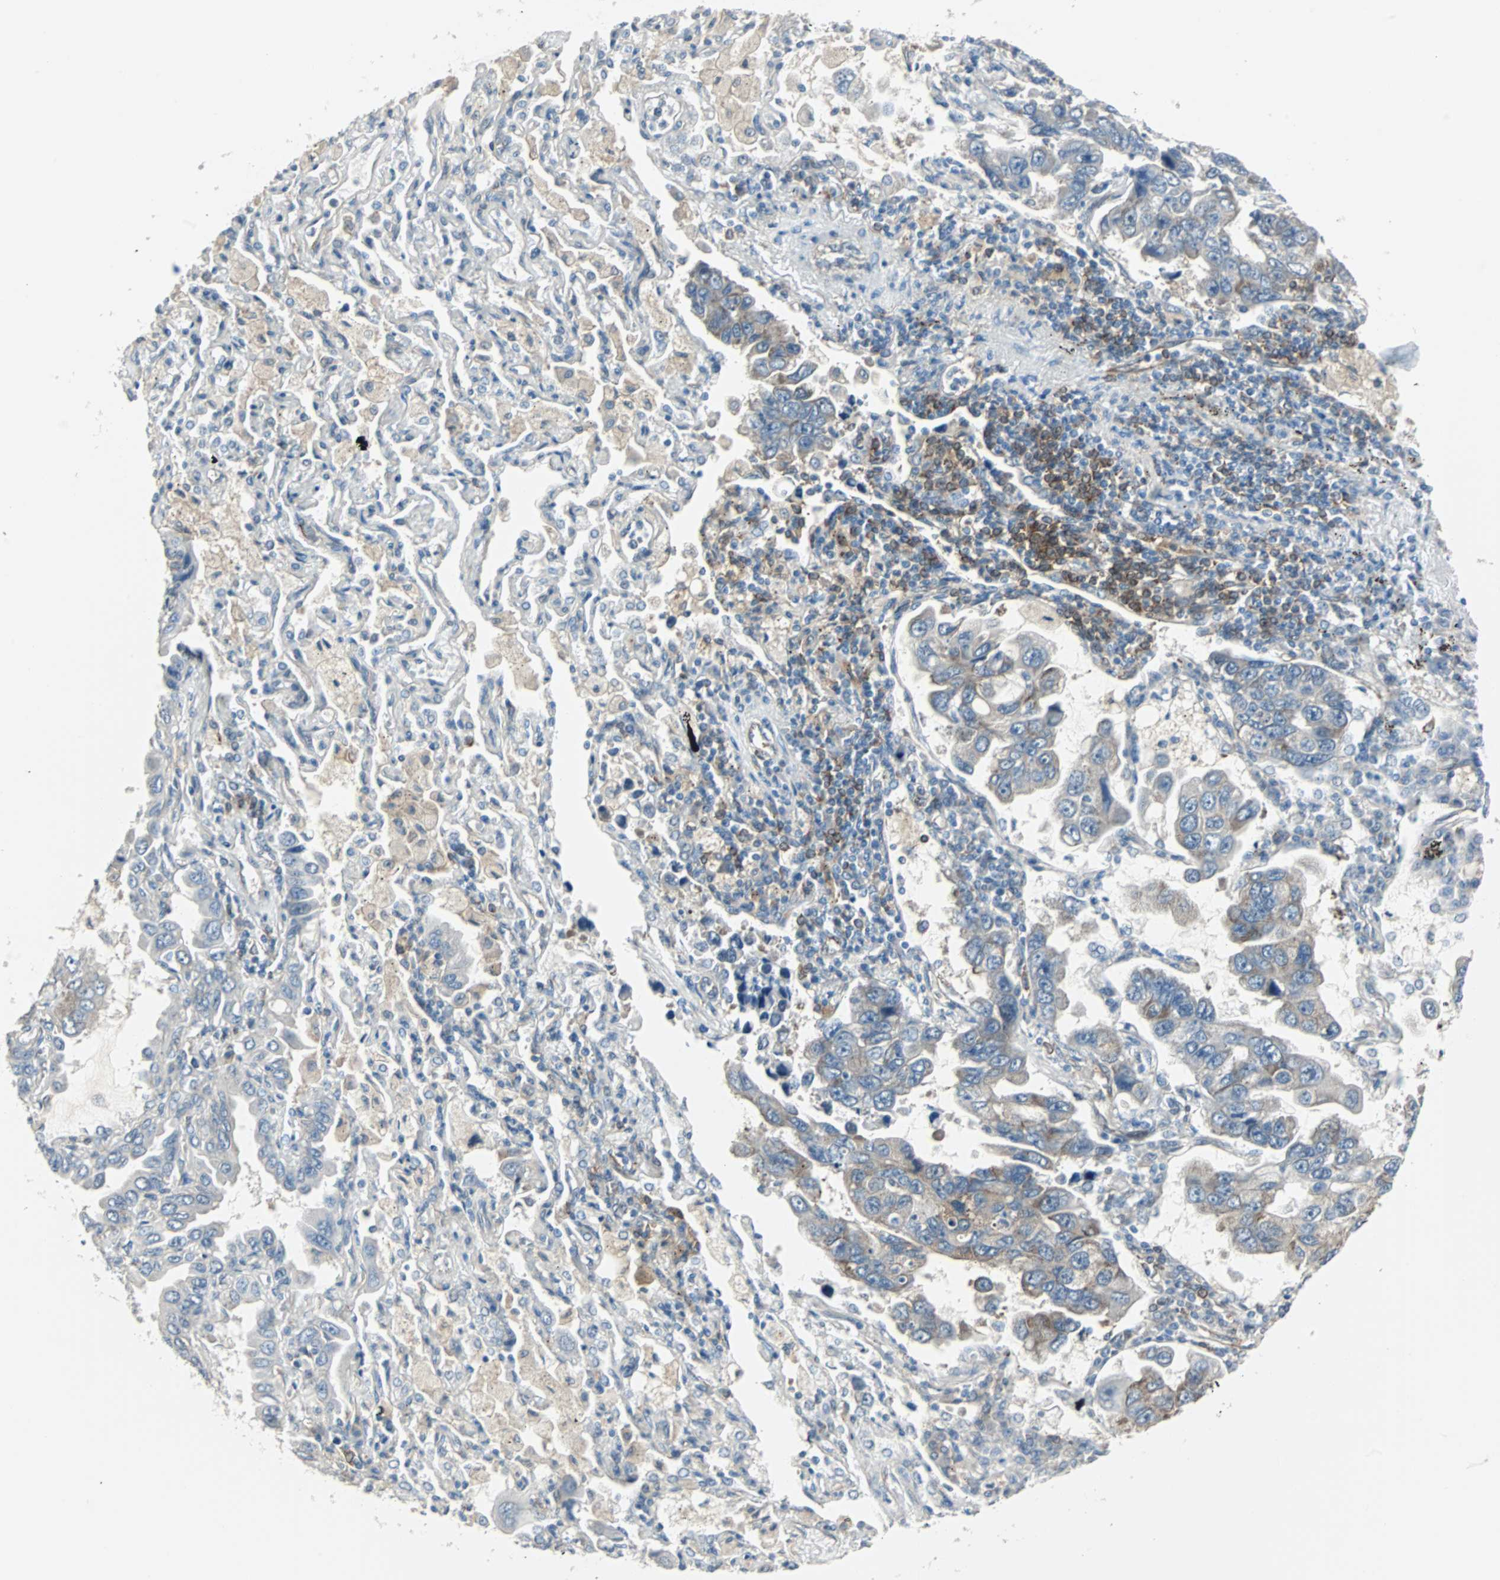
{"staining": {"intensity": "moderate", "quantity": ">75%", "location": "cytoplasmic/membranous"}, "tissue": "lung cancer", "cell_type": "Tumor cells", "image_type": "cancer", "snomed": [{"axis": "morphology", "description": "Adenocarcinoma, NOS"}, {"axis": "topography", "description": "Lung"}], "caption": "Tumor cells exhibit moderate cytoplasmic/membranous expression in about >75% of cells in adenocarcinoma (lung).", "gene": "SWAP70", "patient": {"sex": "male", "age": 64}}